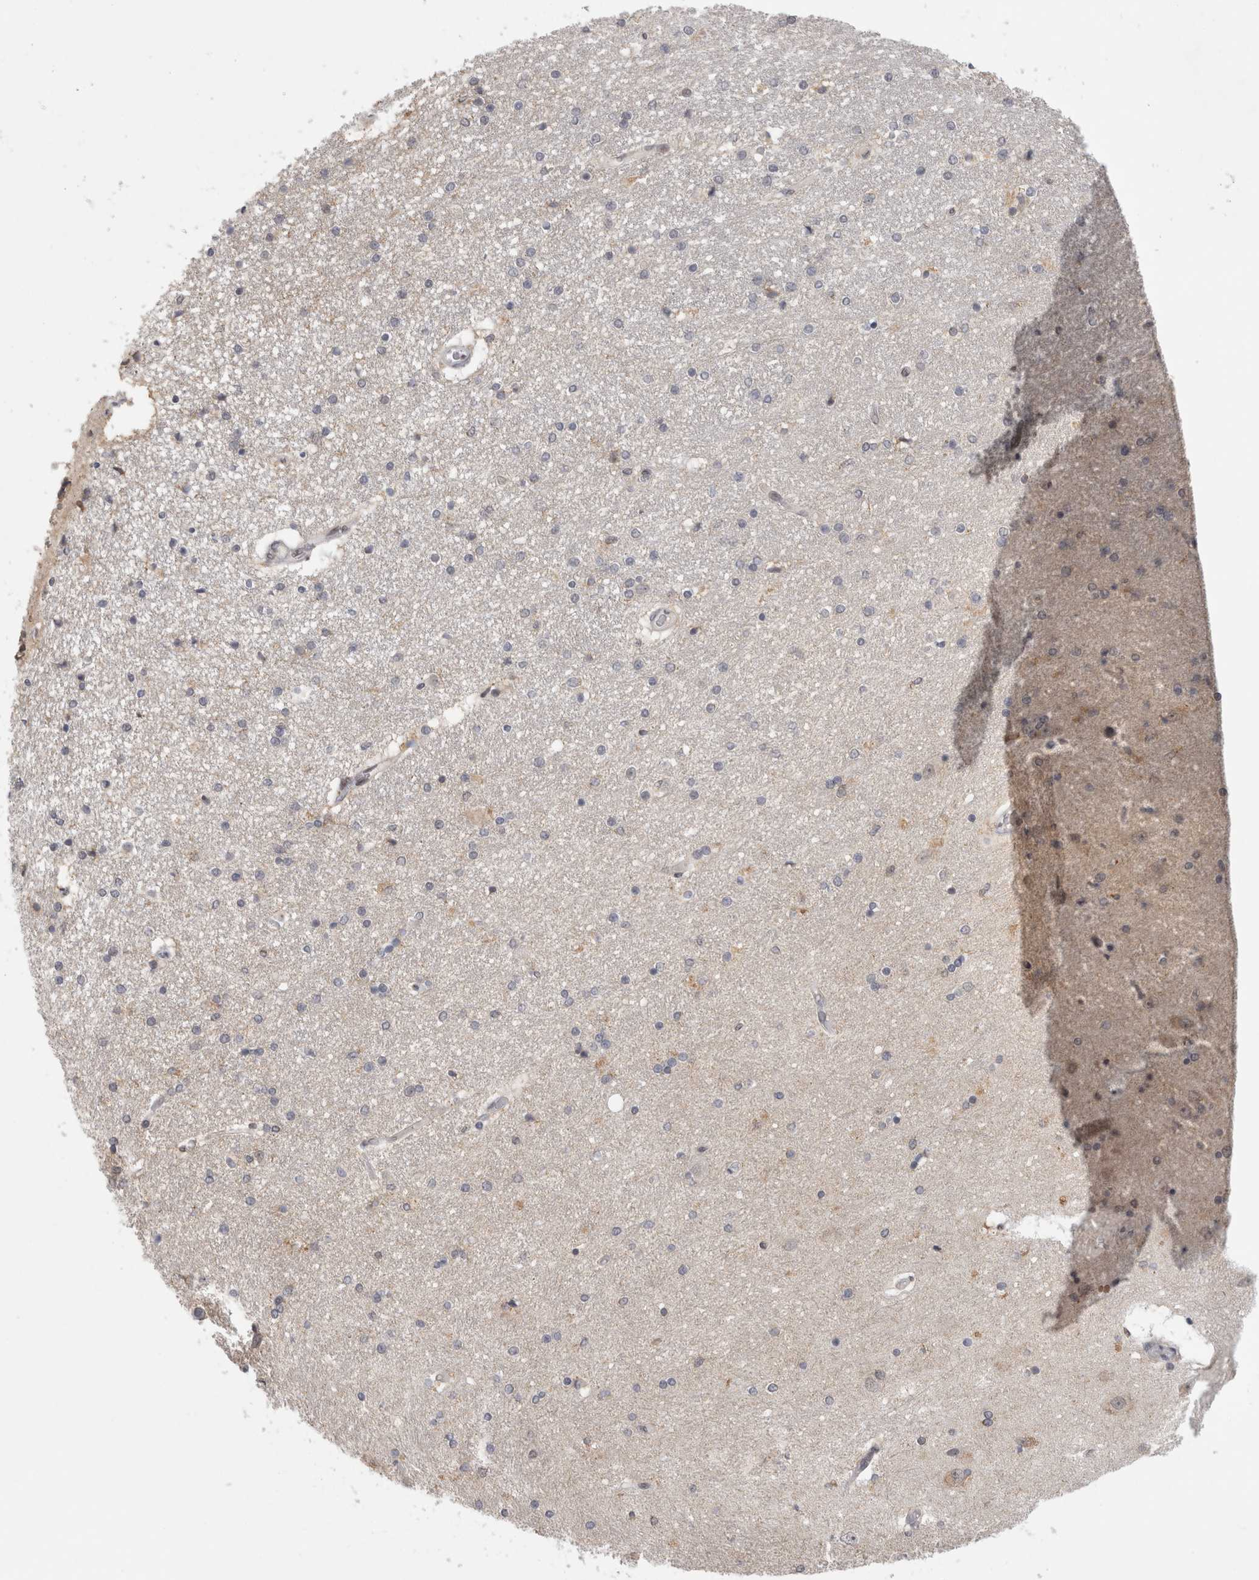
{"staining": {"intensity": "negative", "quantity": "none", "location": "none"}, "tissue": "hippocampus", "cell_type": "Glial cells", "image_type": "normal", "snomed": [{"axis": "morphology", "description": "Normal tissue, NOS"}, {"axis": "topography", "description": "Hippocampus"}], "caption": "Protein analysis of normal hippocampus displays no significant positivity in glial cells.", "gene": "SRARP", "patient": {"sex": "female", "age": 54}}